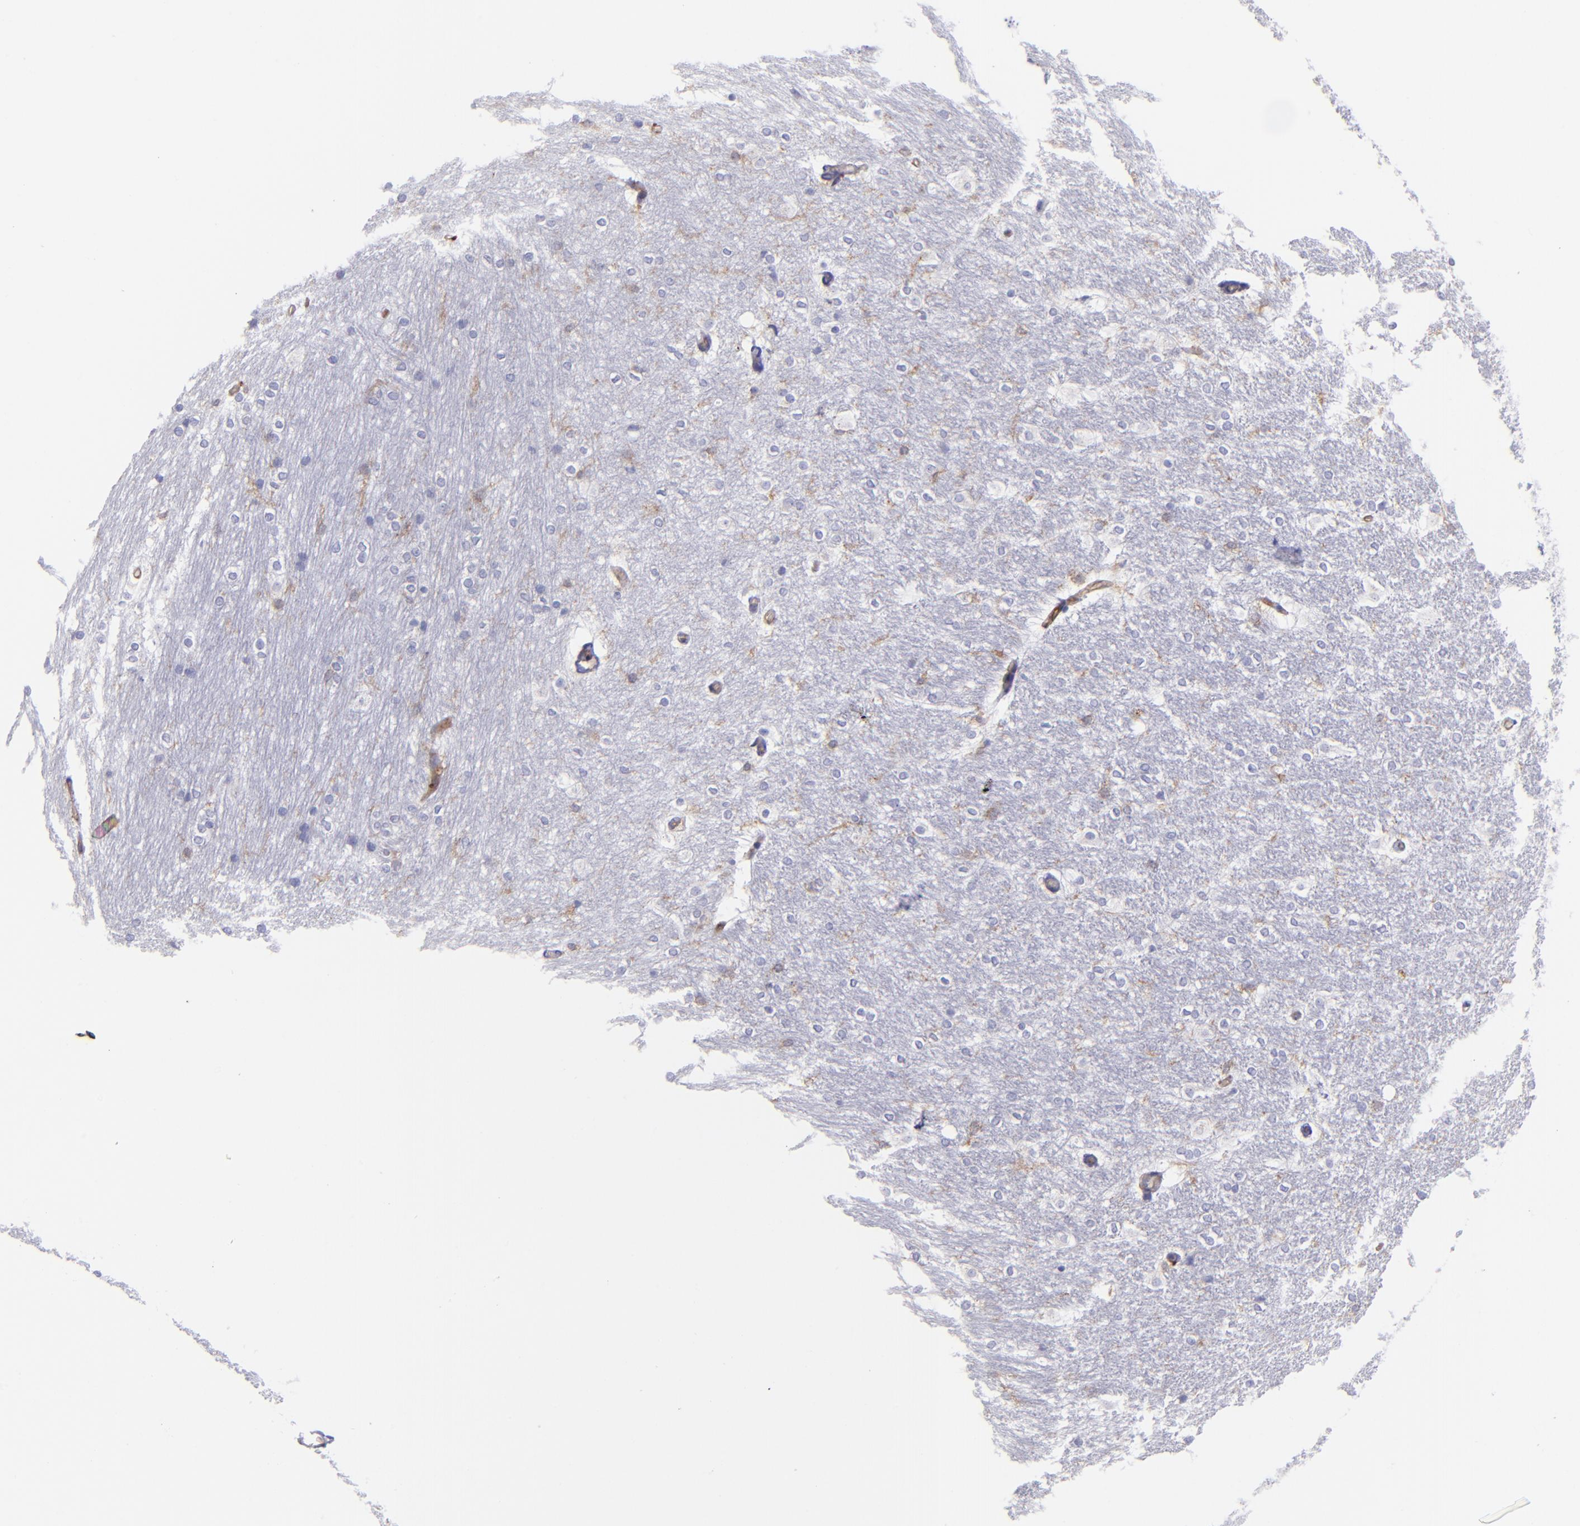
{"staining": {"intensity": "negative", "quantity": "none", "location": "none"}, "tissue": "hippocampus", "cell_type": "Glial cells", "image_type": "normal", "snomed": [{"axis": "morphology", "description": "Normal tissue, NOS"}, {"axis": "topography", "description": "Hippocampus"}], "caption": "The micrograph demonstrates no significant staining in glial cells of hippocampus. Nuclei are stained in blue.", "gene": "ENTPD1", "patient": {"sex": "female", "age": 19}}